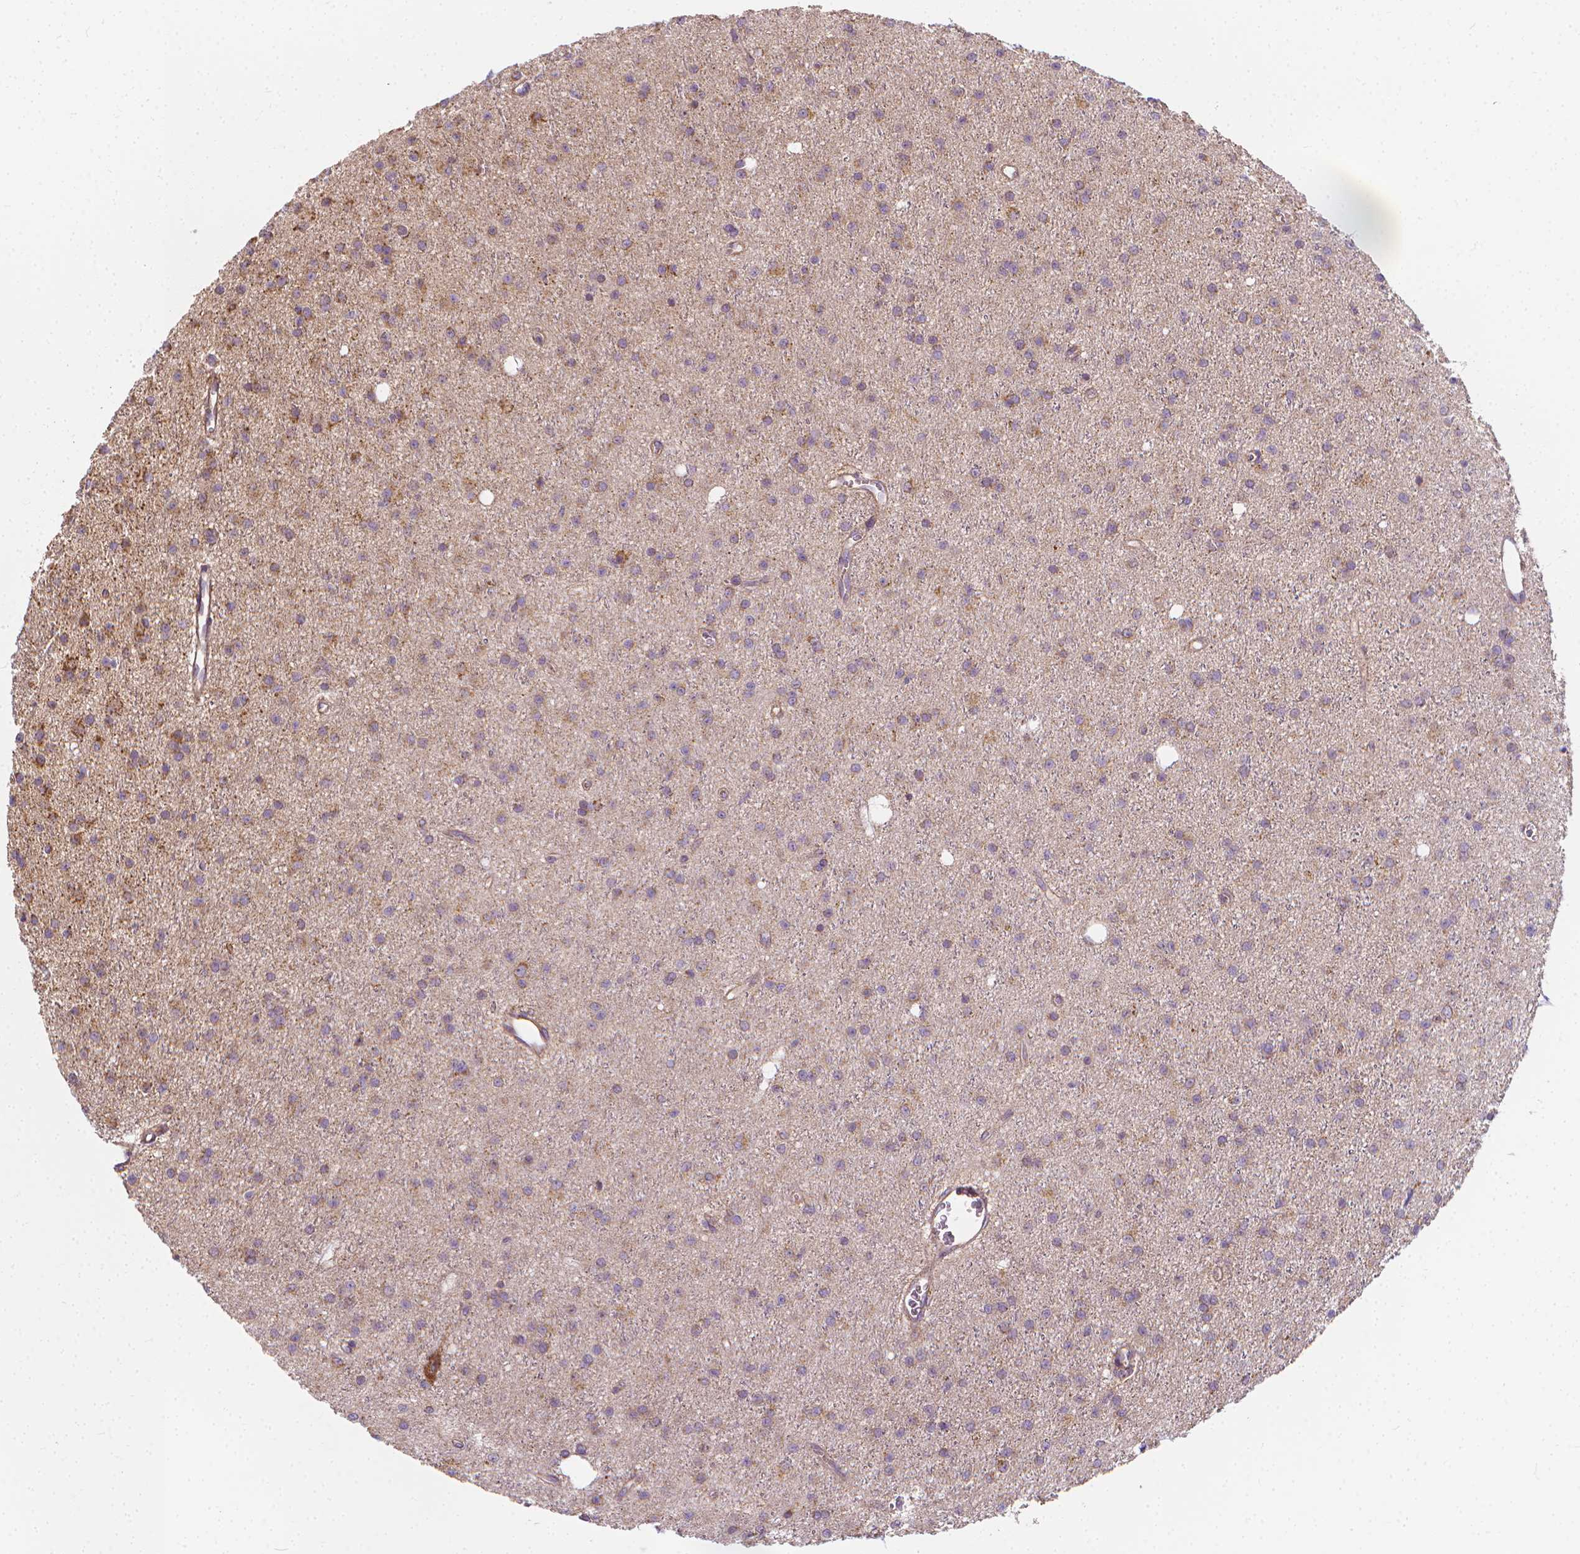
{"staining": {"intensity": "weak", "quantity": "<25%", "location": "cytoplasmic/membranous"}, "tissue": "glioma", "cell_type": "Tumor cells", "image_type": "cancer", "snomed": [{"axis": "morphology", "description": "Glioma, malignant, Low grade"}, {"axis": "topography", "description": "Brain"}], "caption": "Malignant low-grade glioma stained for a protein using immunohistochemistry reveals no staining tumor cells.", "gene": "SNCAIP", "patient": {"sex": "male", "age": 27}}